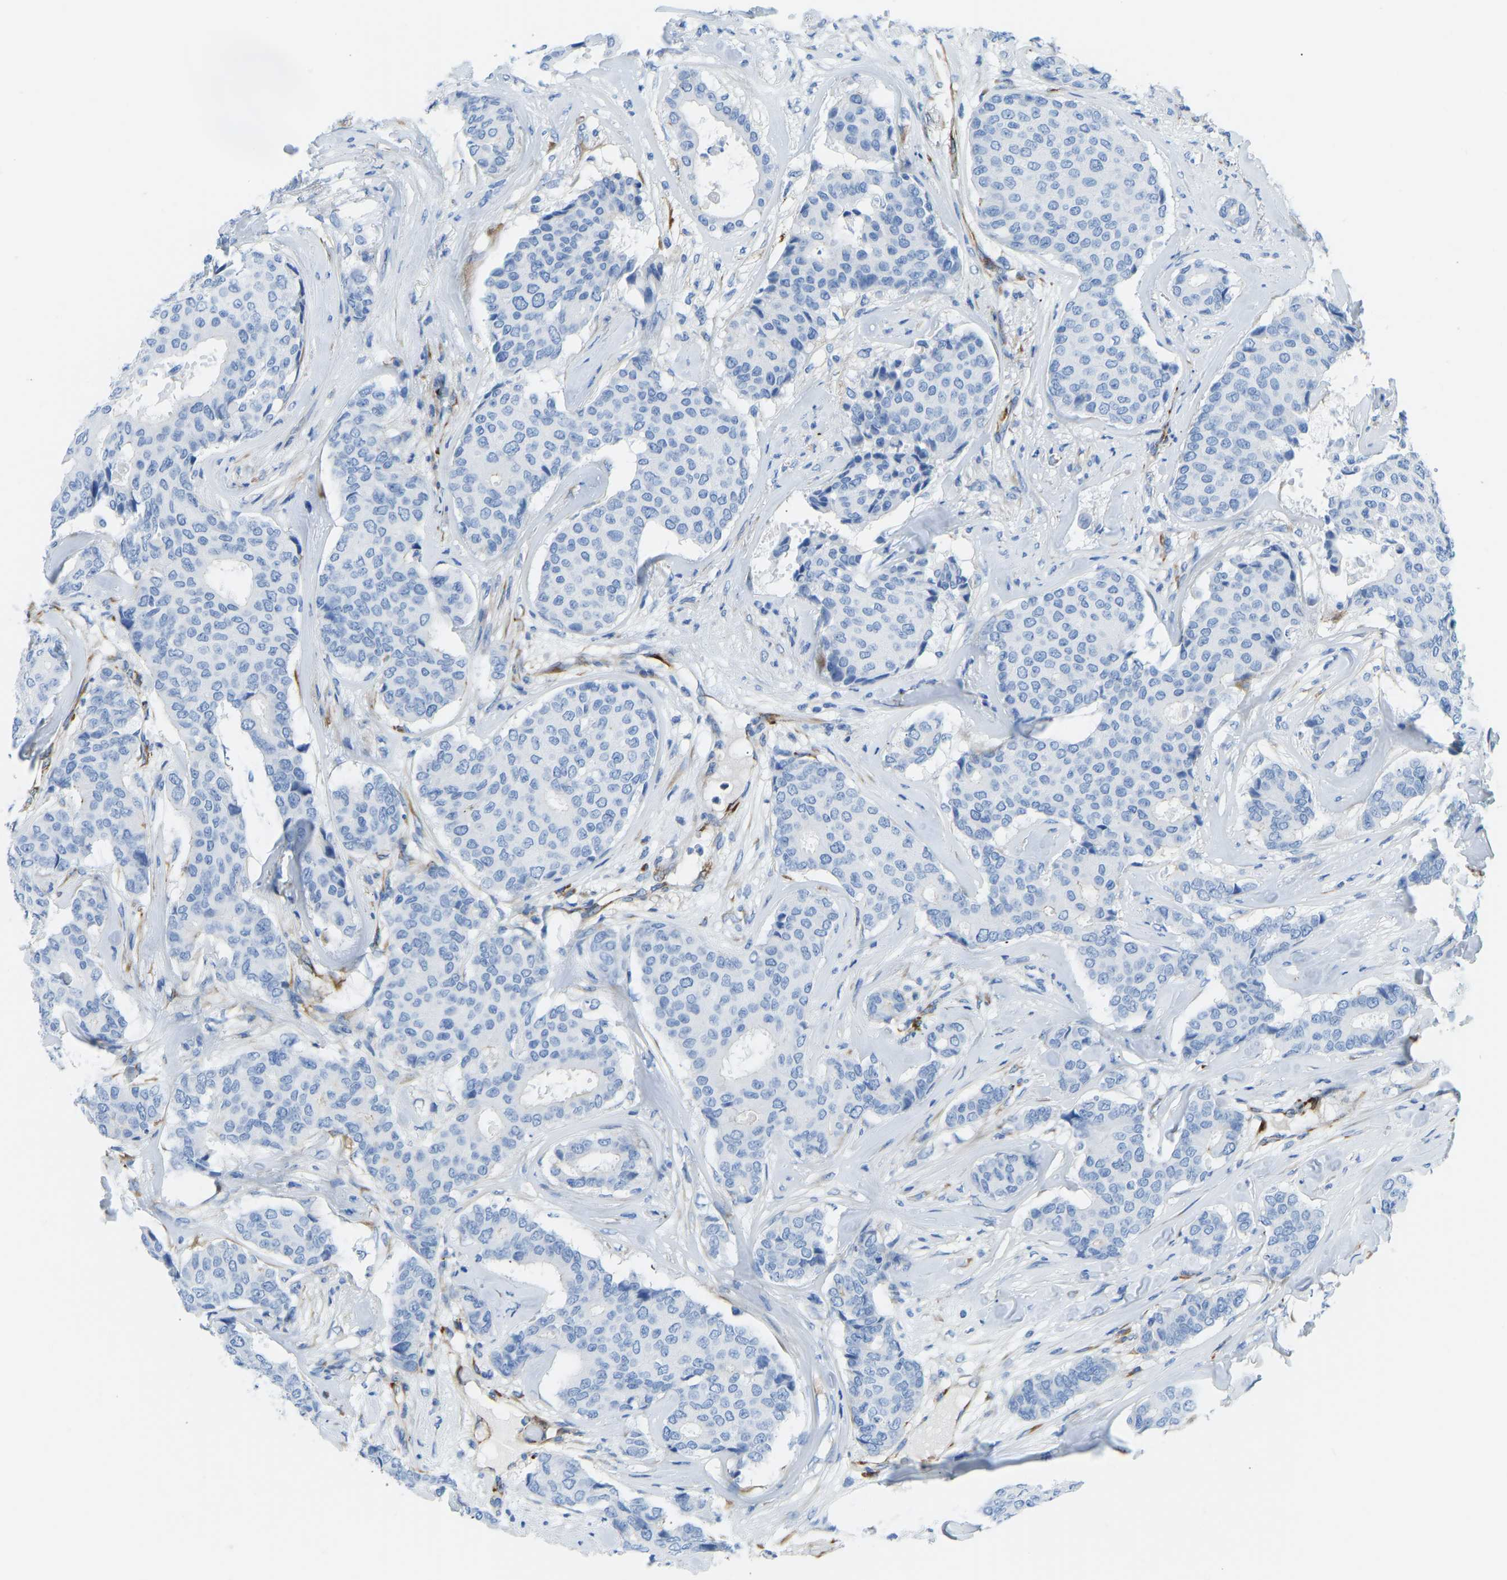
{"staining": {"intensity": "negative", "quantity": "none", "location": "none"}, "tissue": "breast cancer", "cell_type": "Tumor cells", "image_type": "cancer", "snomed": [{"axis": "morphology", "description": "Duct carcinoma"}, {"axis": "topography", "description": "Breast"}], "caption": "Protein analysis of breast cancer (infiltrating ductal carcinoma) reveals no significant expression in tumor cells.", "gene": "COL15A1", "patient": {"sex": "female", "age": 75}}